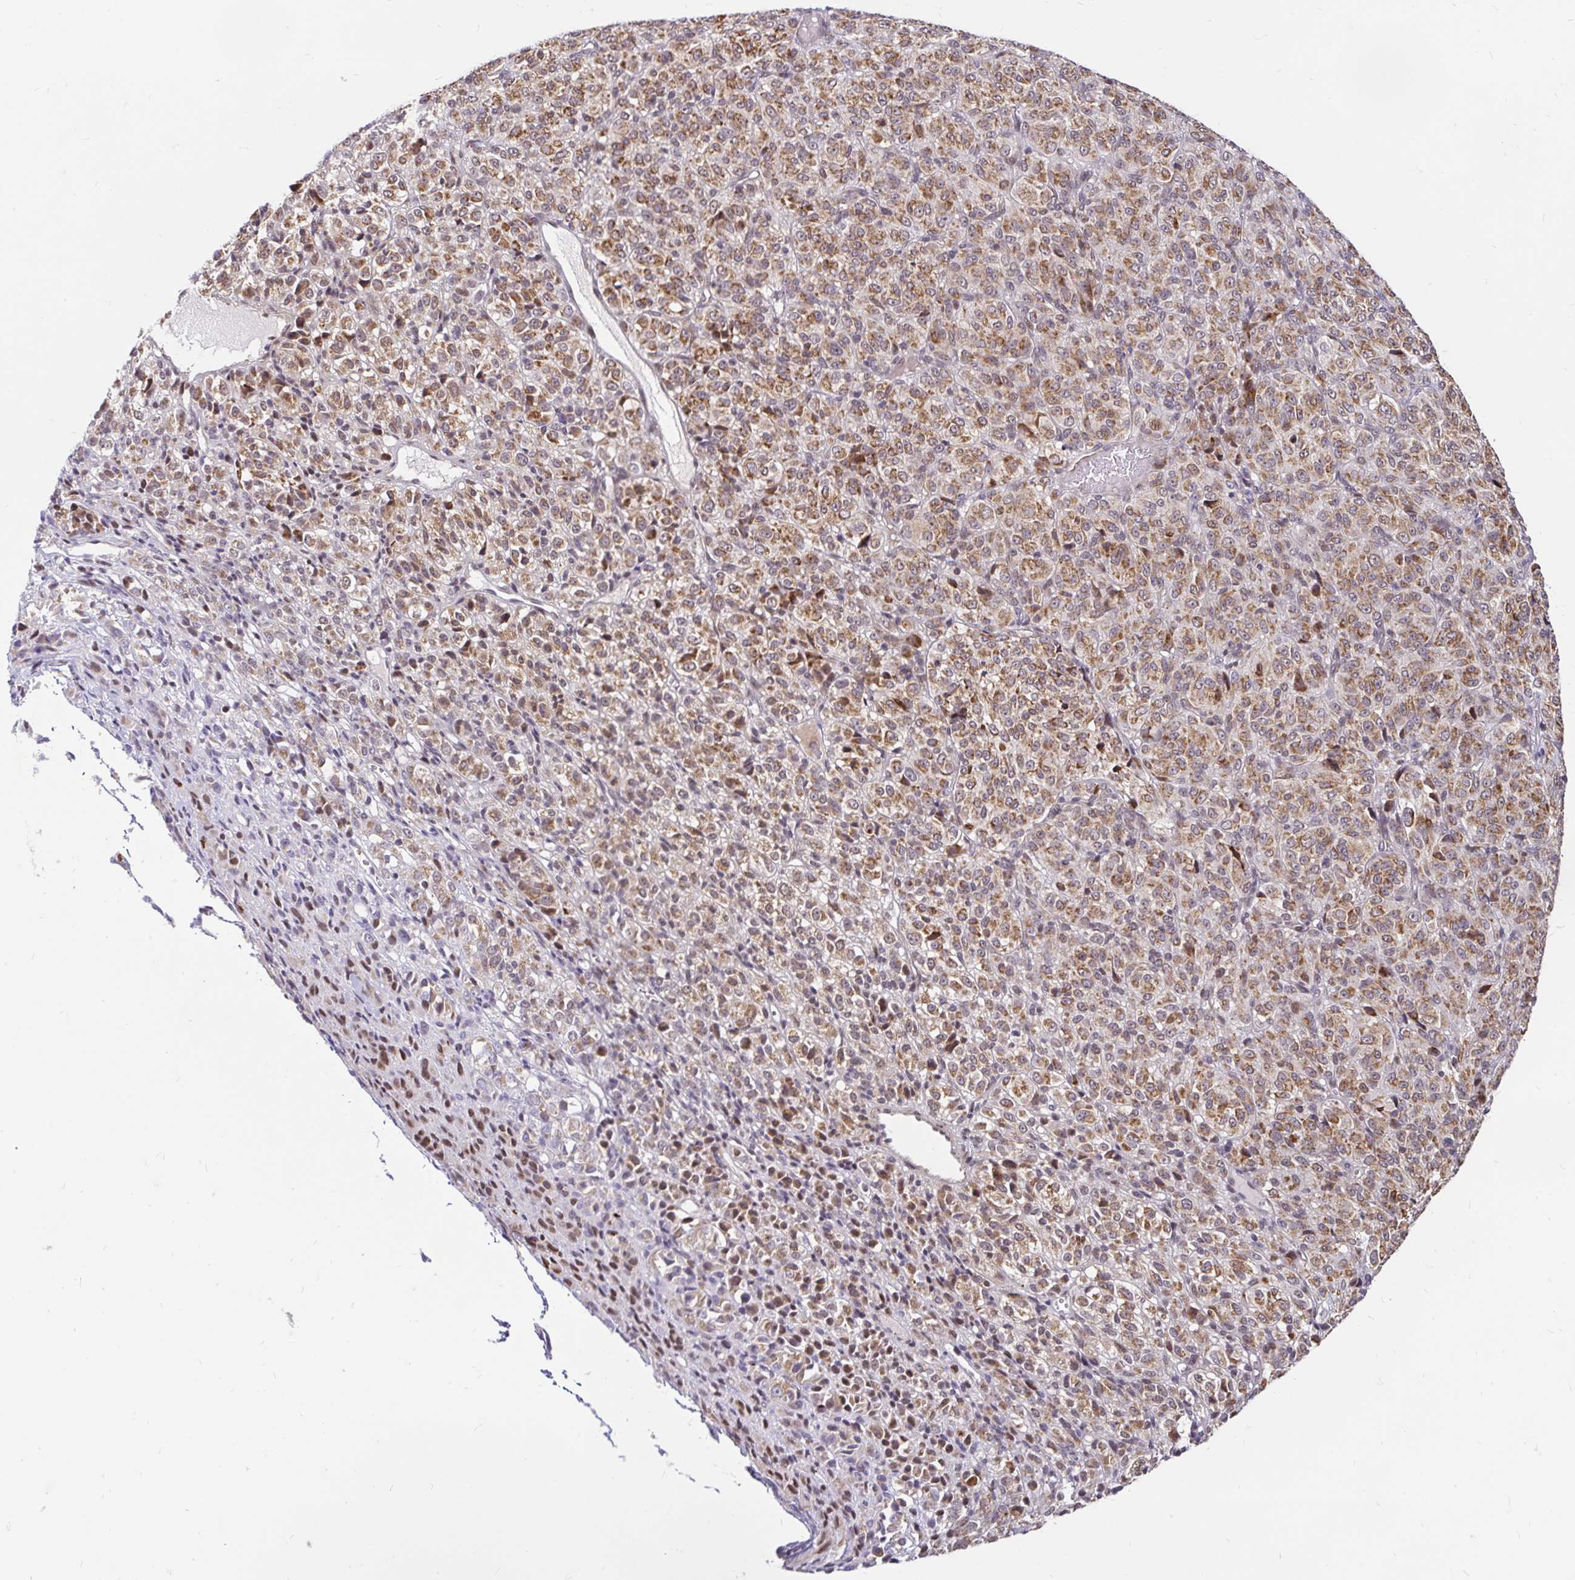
{"staining": {"intensity": "moderate", "quantity": ">75%", "location": "cytoplasmic/membranous"}, "tissue": "melanoma", "cell_type": "Tumor cells", "image_type": "cancer", "snomed": [{"axis": "morphology", "description": "Malignant melanoma, Metastatic site"}, {"axis": "topography", "description": "Brain"}], "caption": "Malignant melanoma (metastatic site) stained with DAB IHC shows medium levels of moderate cytoplasmic/membranous expression in about >75% of tumor cells. The staining was performed using DAB to visualize the protein expression in brown, while the nuclei were stained in blue with hematoxylin (Magnification: 20x).", "gene": "TIMM50", "patient": {"sex": "female", "age": 56}}